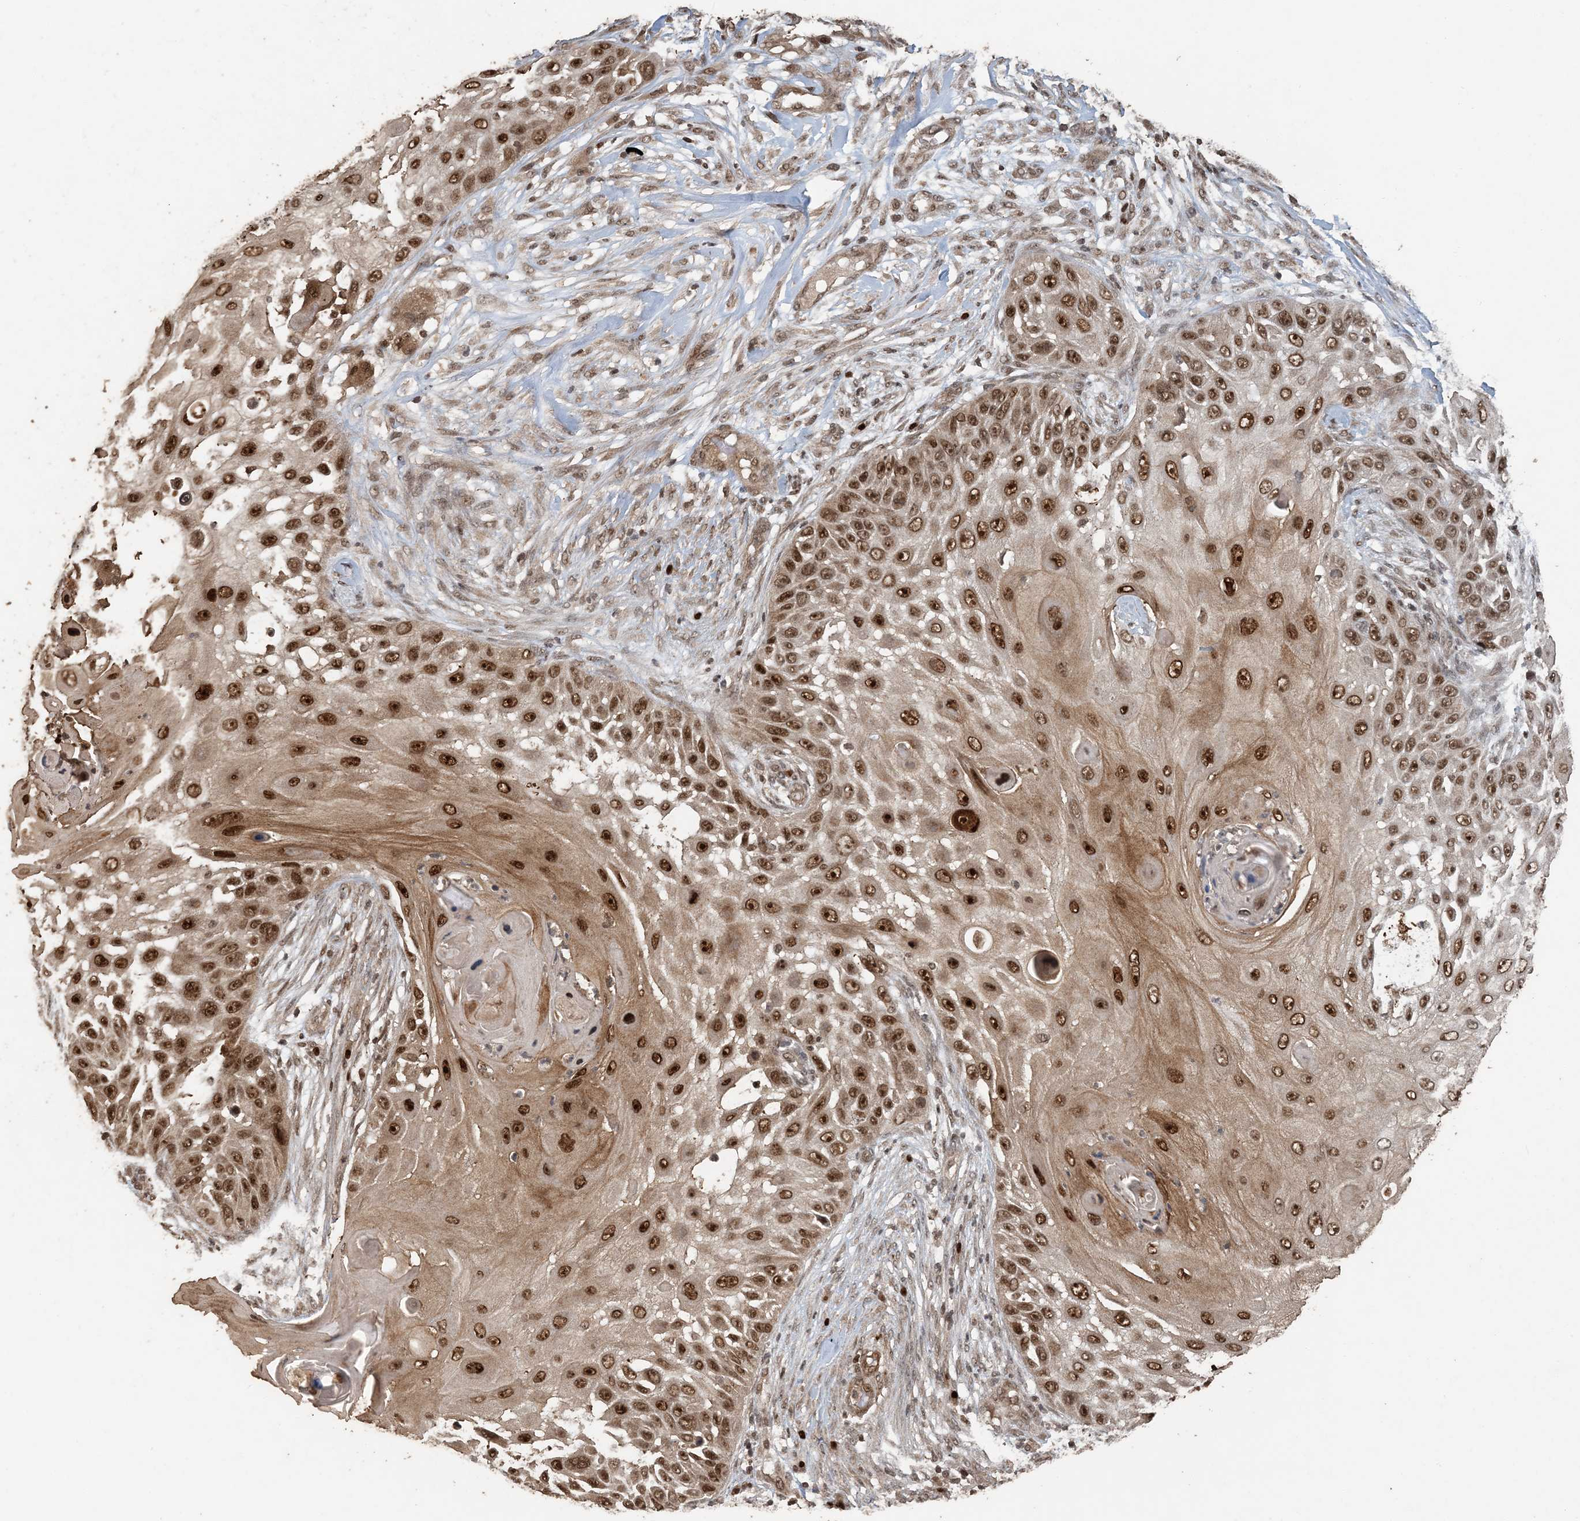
{"staining": {"intensity": "strong", "quantity": ">75%", "location": "nuclear"}, "tissue": "skin cancer", "cell_type": "Tumor cells", "image_type": "cancer", "snomed": [{"axis": "morphology", "description": "Squamous cell carcinoma, NOS"}, {"axis": "topography", "description": "Skin"}], "caption": "Human skin squamous cell carcinoma stained with a brown dye demonstrates strong nuclear positive staining in approximately >75% of tumor cells.", "gene": "ATP13A2", "patient": {"sex": "female", "age": 44}}